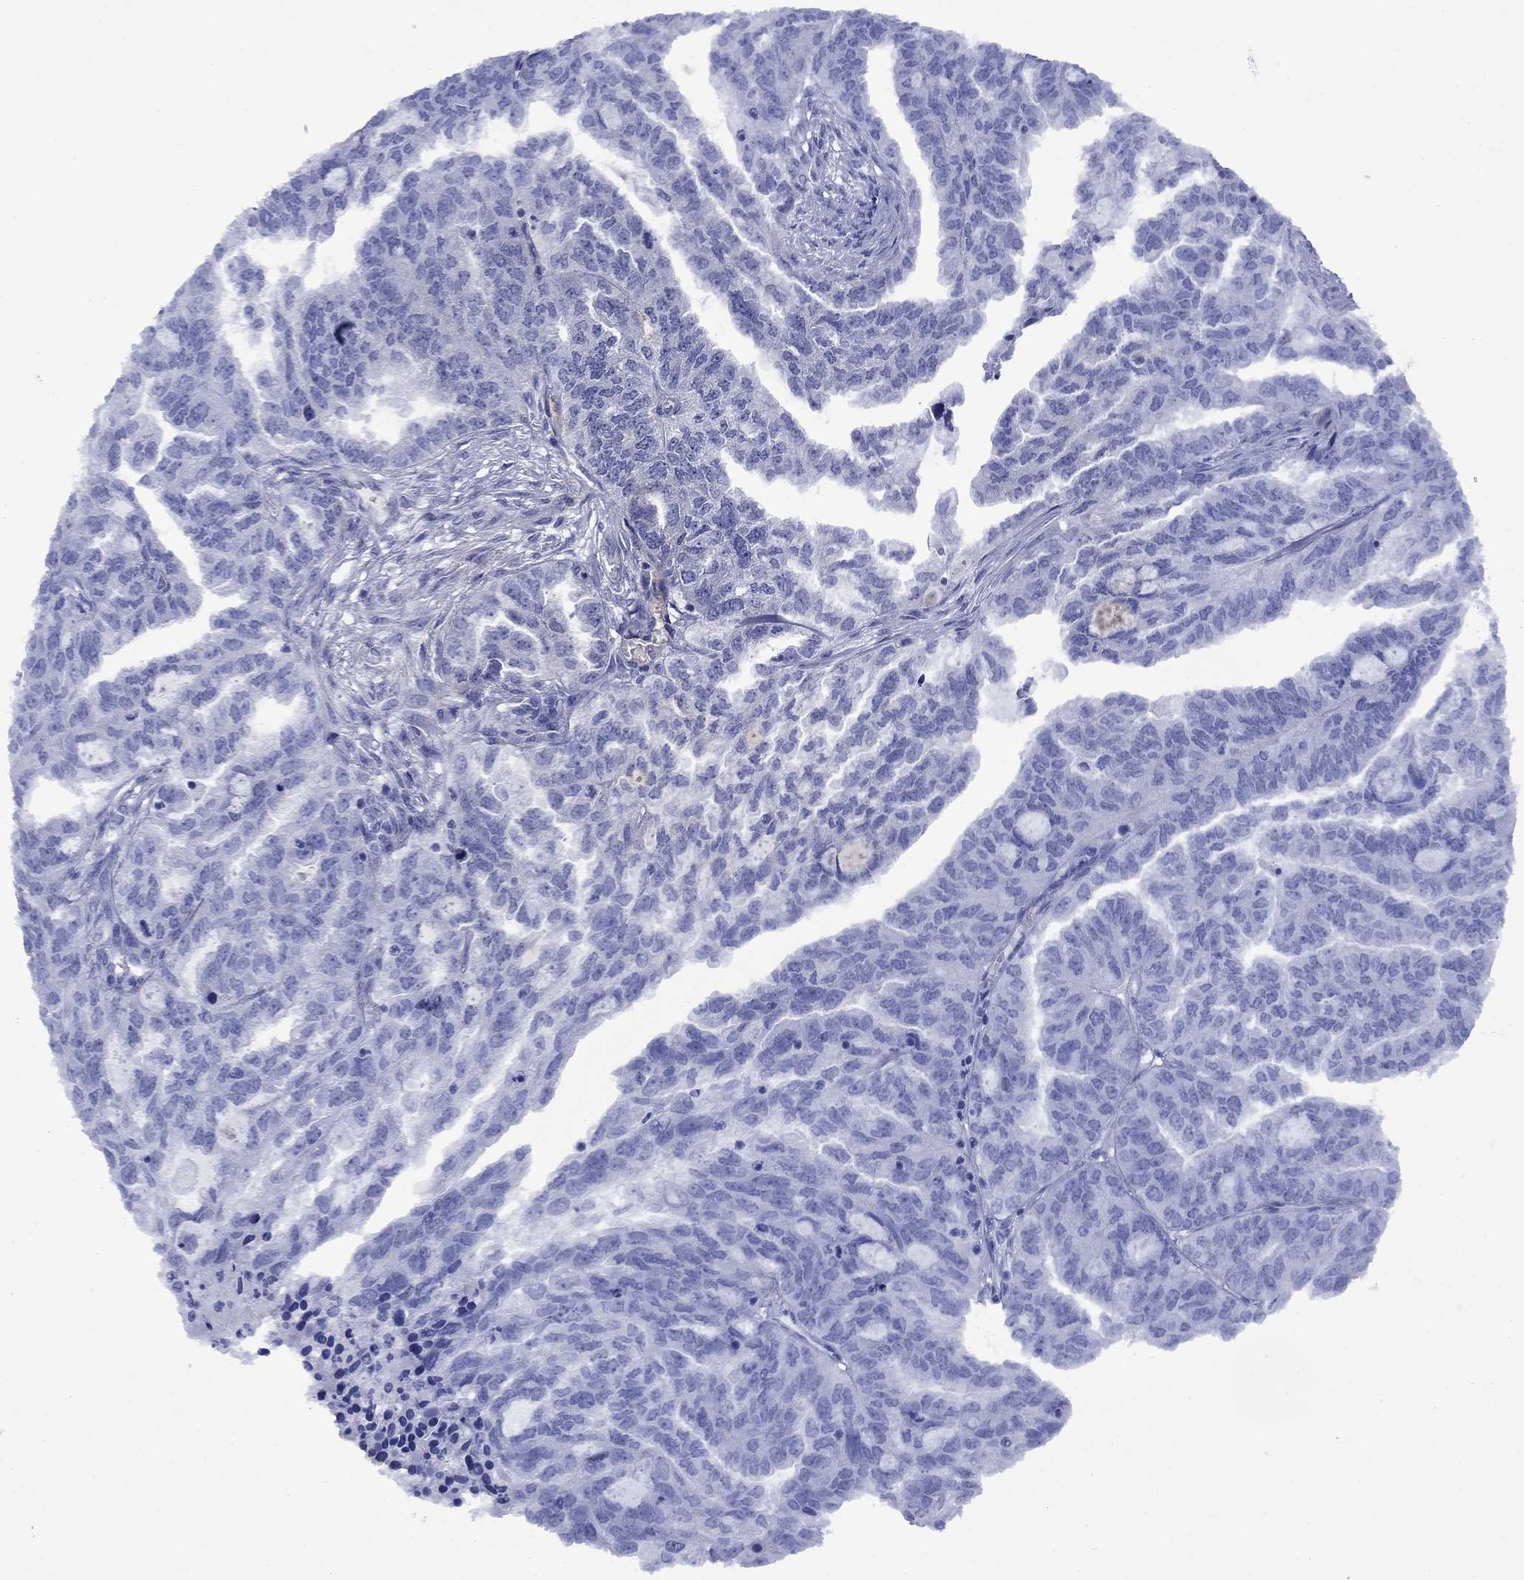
{"staining": {"intensity": "negative", "quantity": "none", "location": "none"}, "tissue": "ovarian cancer", "cell_type": "Tumor cells", "image_type": "cancer", "snomed": [{"axis": "morphology", "description": "Cystadenocarcinoma, serous, NOS"}, {"axis": "topography", "description": "Ovary"}], "caption": "DAB (3,3'-diaminobenzidine) immunohistochemical staining of ovarian cancer (serous cystadenocarcinoma) demonstrates no significant expression in tumor cells.", "gene": "APOA2", "patient": {"sex": "female", "age": 51}}